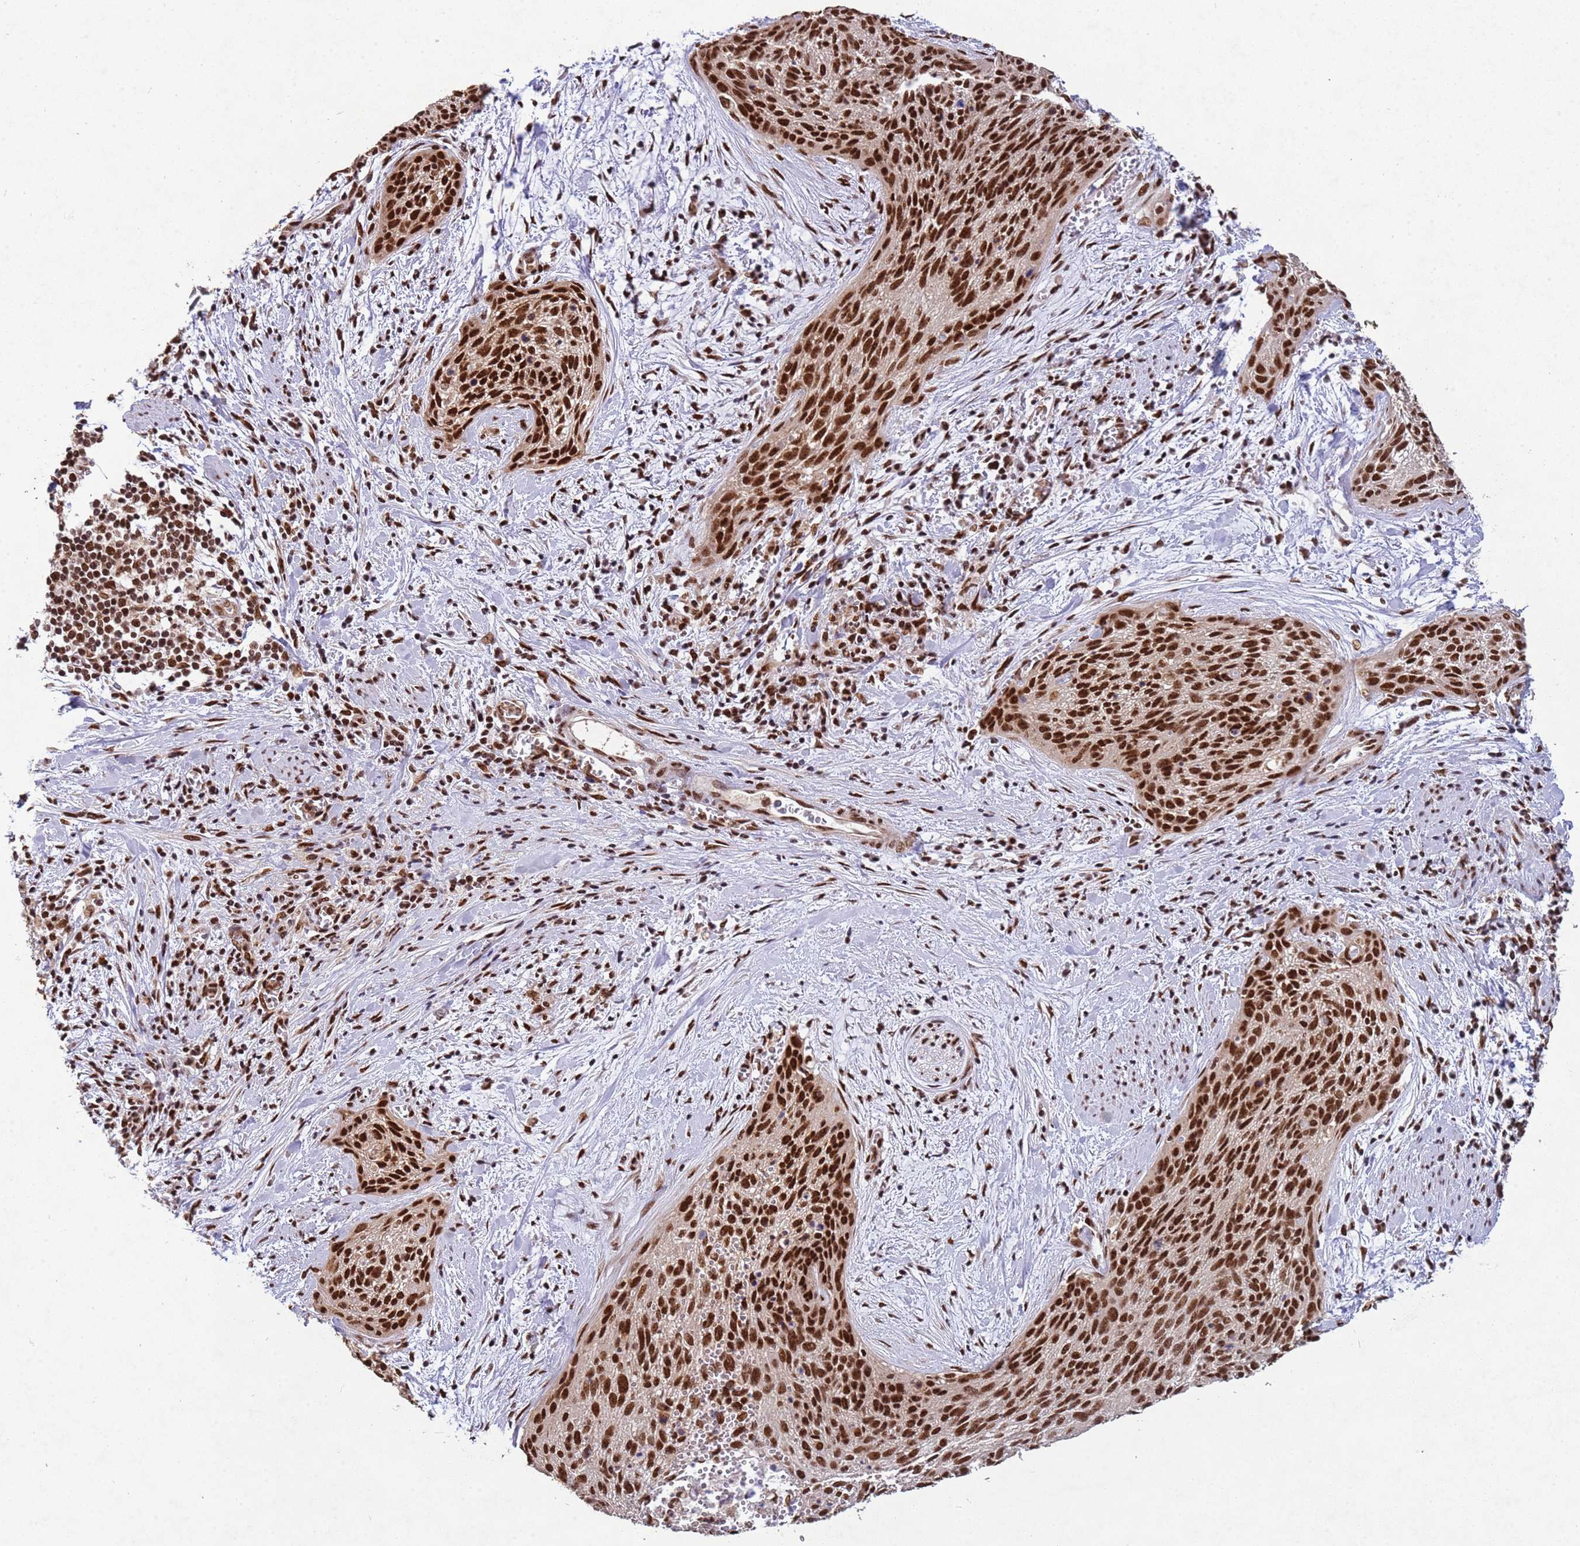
{"staining": {"intensity": "strong", "quantity": ">75%", "location": "nuclear"}, "tissue": "cervical cancer", "cell_type": "Tumor cells", "image_type": "cancer", "snomed": [{"axis": "morphology", "description": "Squamous cell carcinoma, NOS"}, {"axis": "topography", "description": "Cervix"}], "caption": "Protein expression analysis of human cervical cancer reveals strong nuclear expression in about >75% of tumor cells.", "gene": "ESF1", "patient": {"sex": "female", "age": 55}}